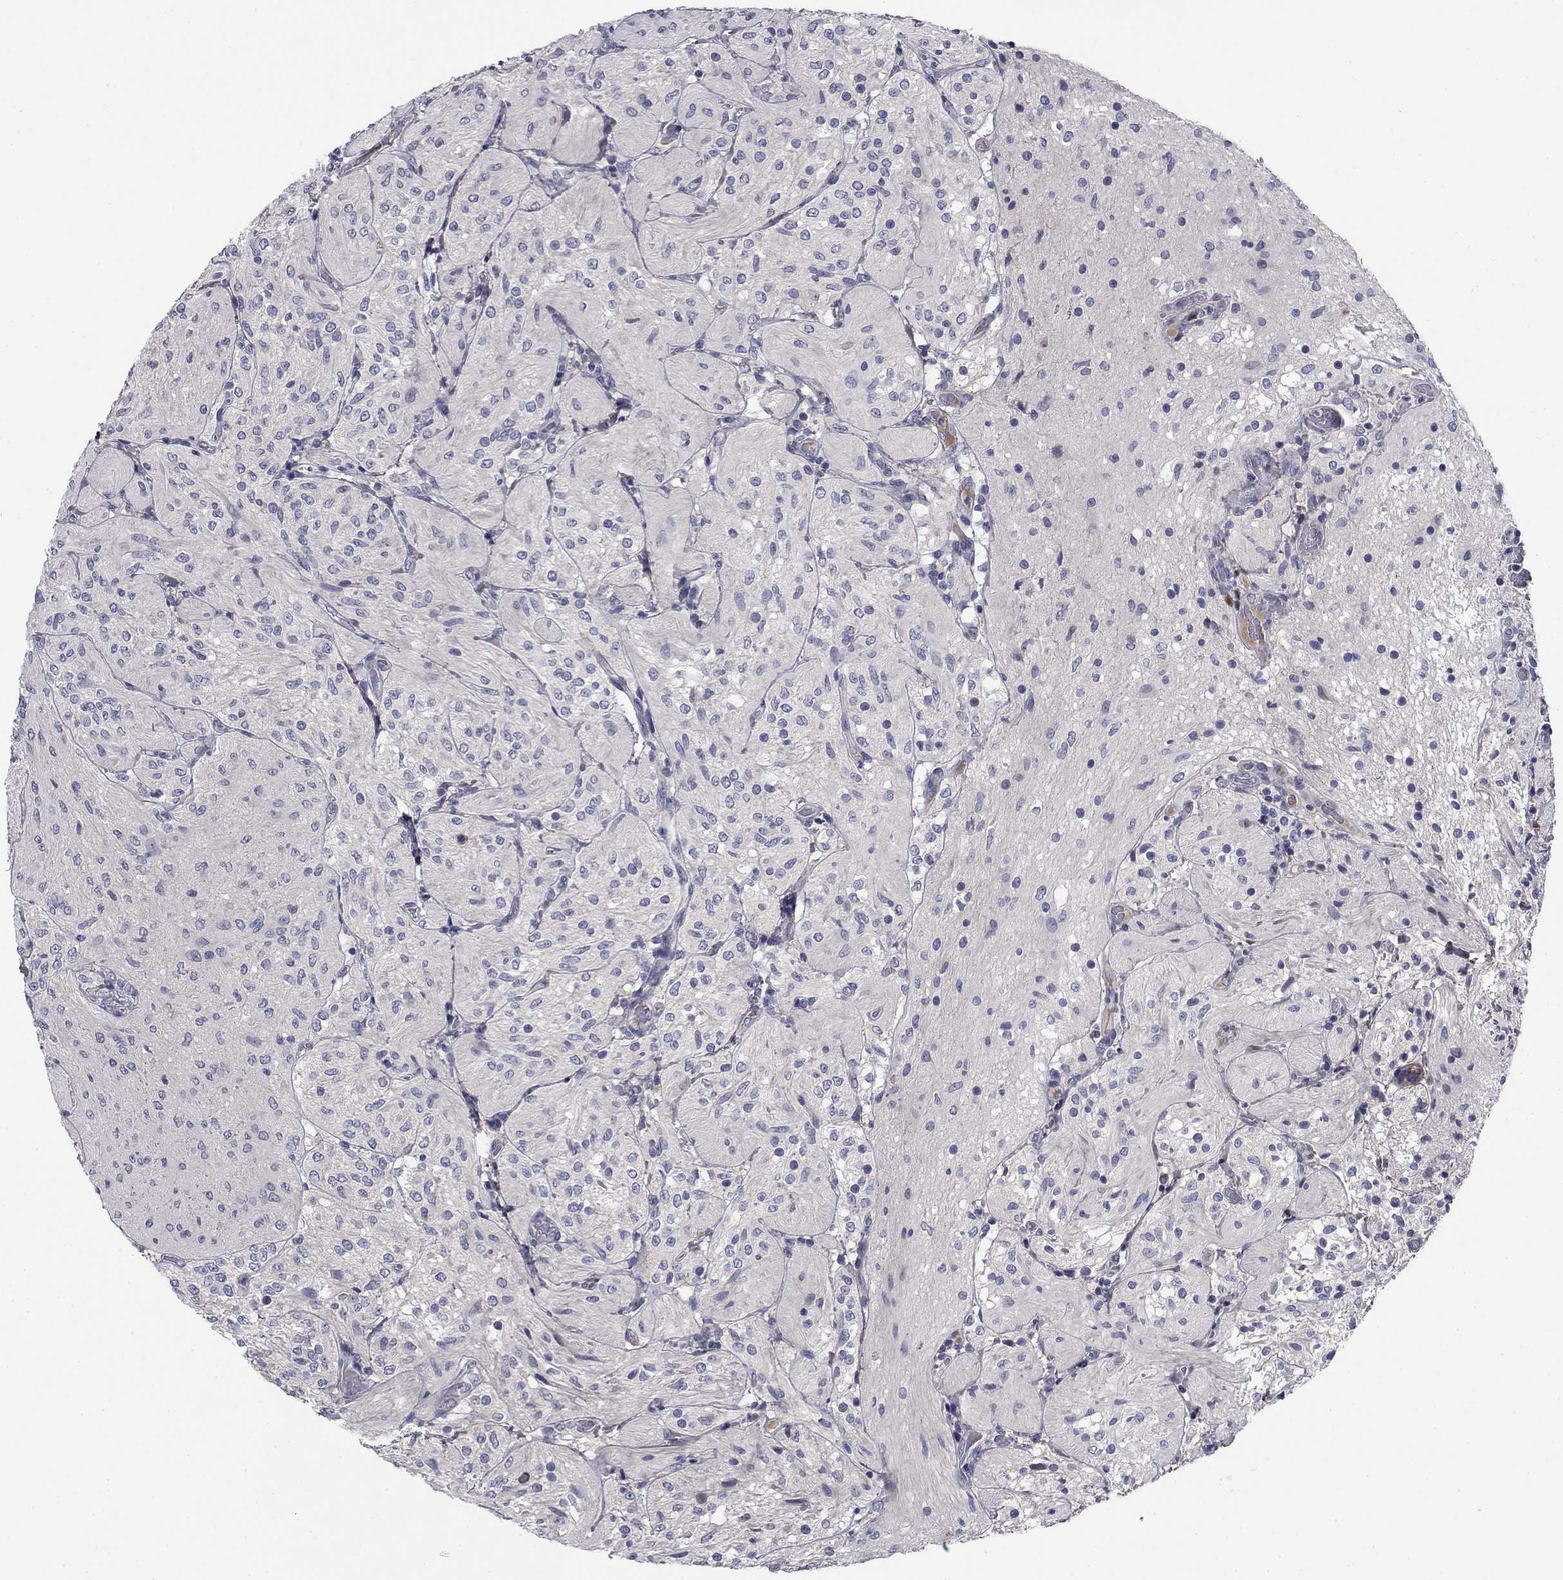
{"staining": {"intensity": "negative", "quantity": "none", "location": "none"}, "tissue": "glioma", "cell_type": "Tumor cells", "image_type": "cancer", "snomed": [{"axis": "morphology", "description": "Glioma, malignant, Low grade"}, {"axis": "topography", "description": "Brain"}], "caption": "The image demonstrates no staining of tumor cells in malignant glioma (low-grade).", "gene": "COL2A1", "patient": {"sex": "male", "age": 3}}